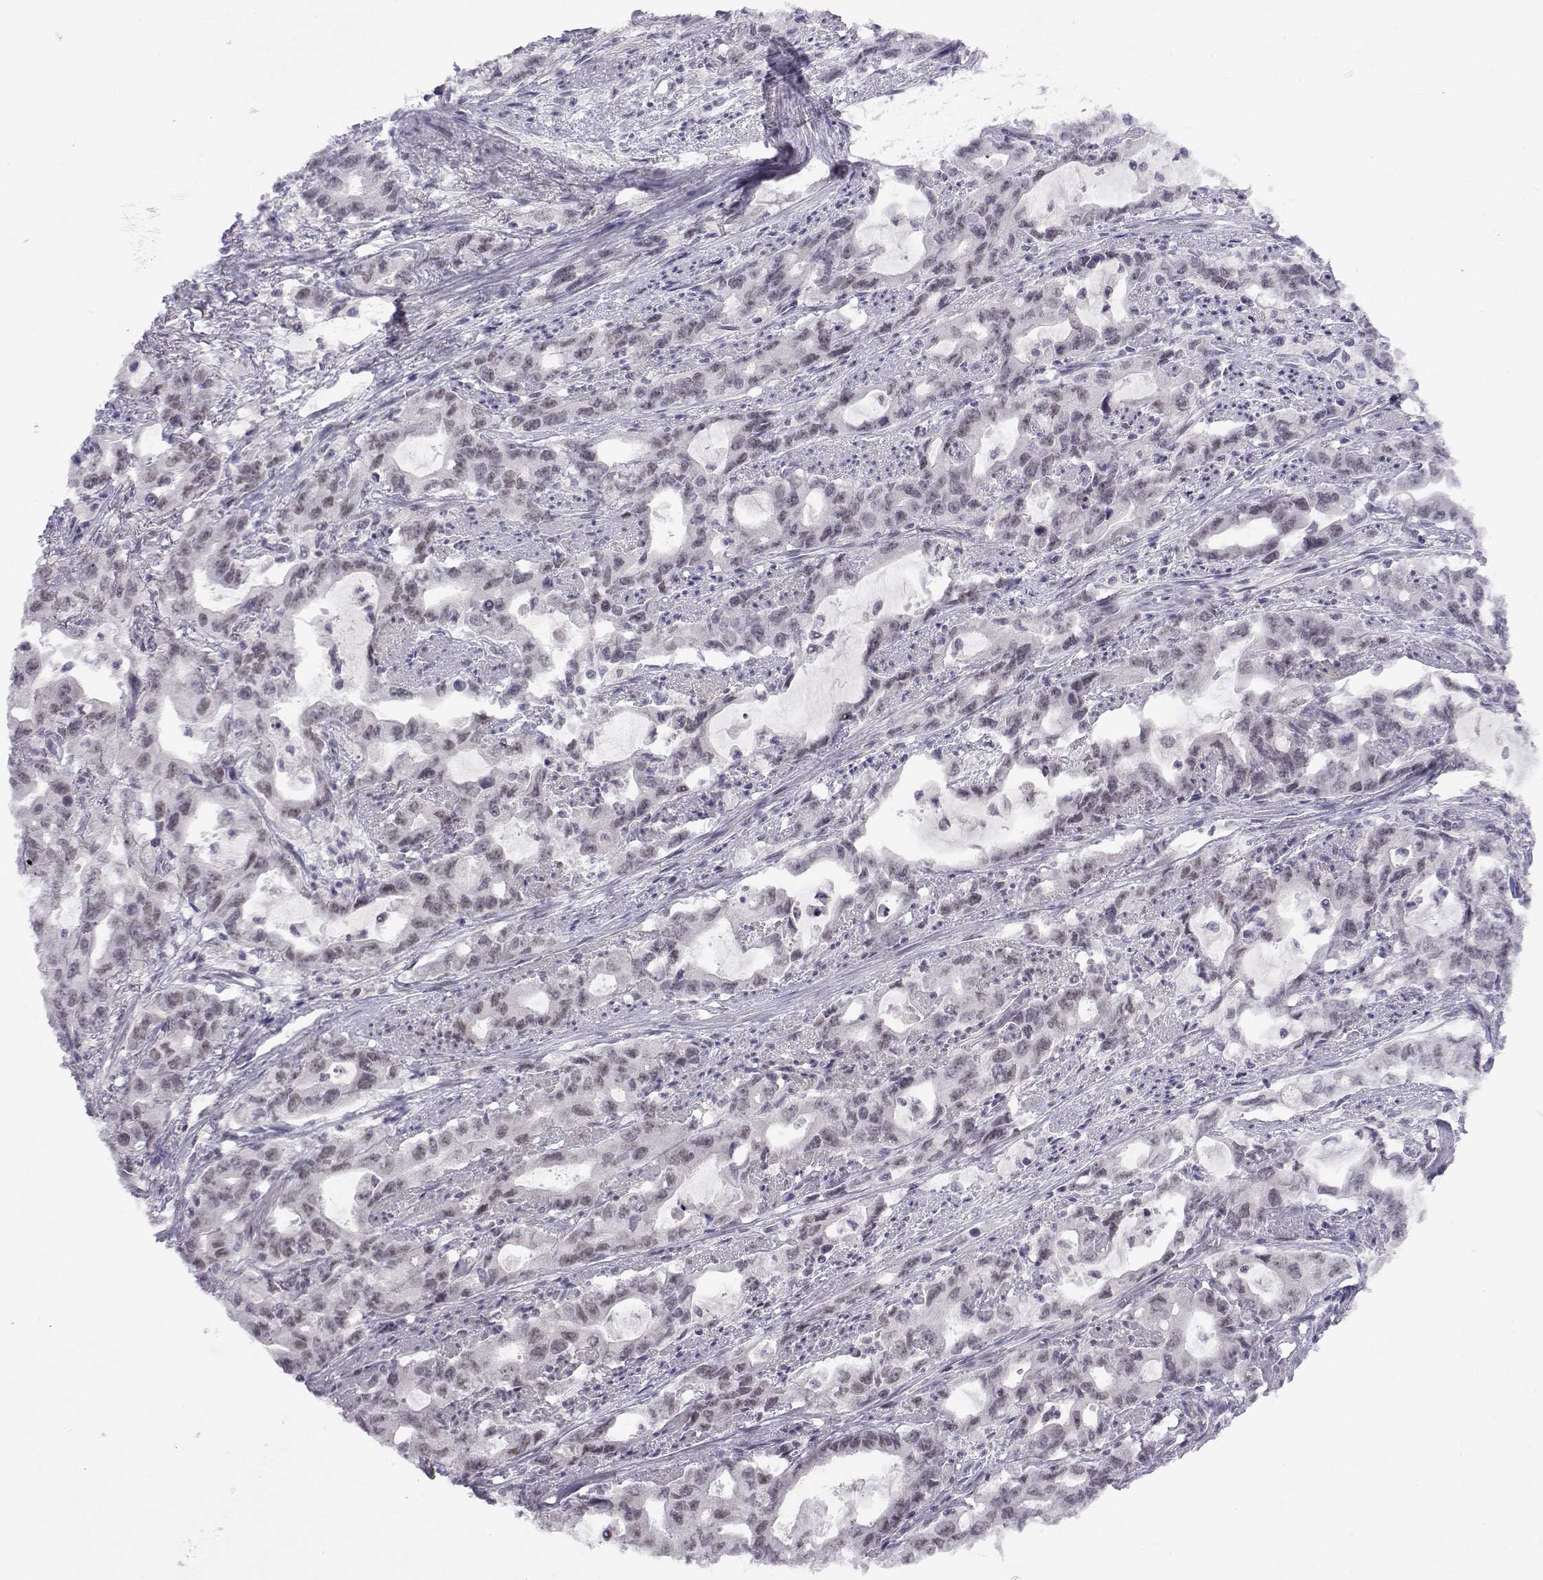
{"staining": {"intensity": "negative", "quantity": "none", "location": "none"}, "tissue": "stomach cancer", "cell_type": "Tumor cells", "image_type": "cancer", "snomed": [{"axis": "morphology", "description": "Adenocarcinoma, NOS"}, {"axis": "topography", "description": "Stomach, upper"}], "caption": "An IHC image of adenocarcinoma (stomach) is shown. There is no staining in tumor cells of adenocarcinoma (stomach).", "gene": "MED26", "patient": {"sex": "male", "age": 85}}